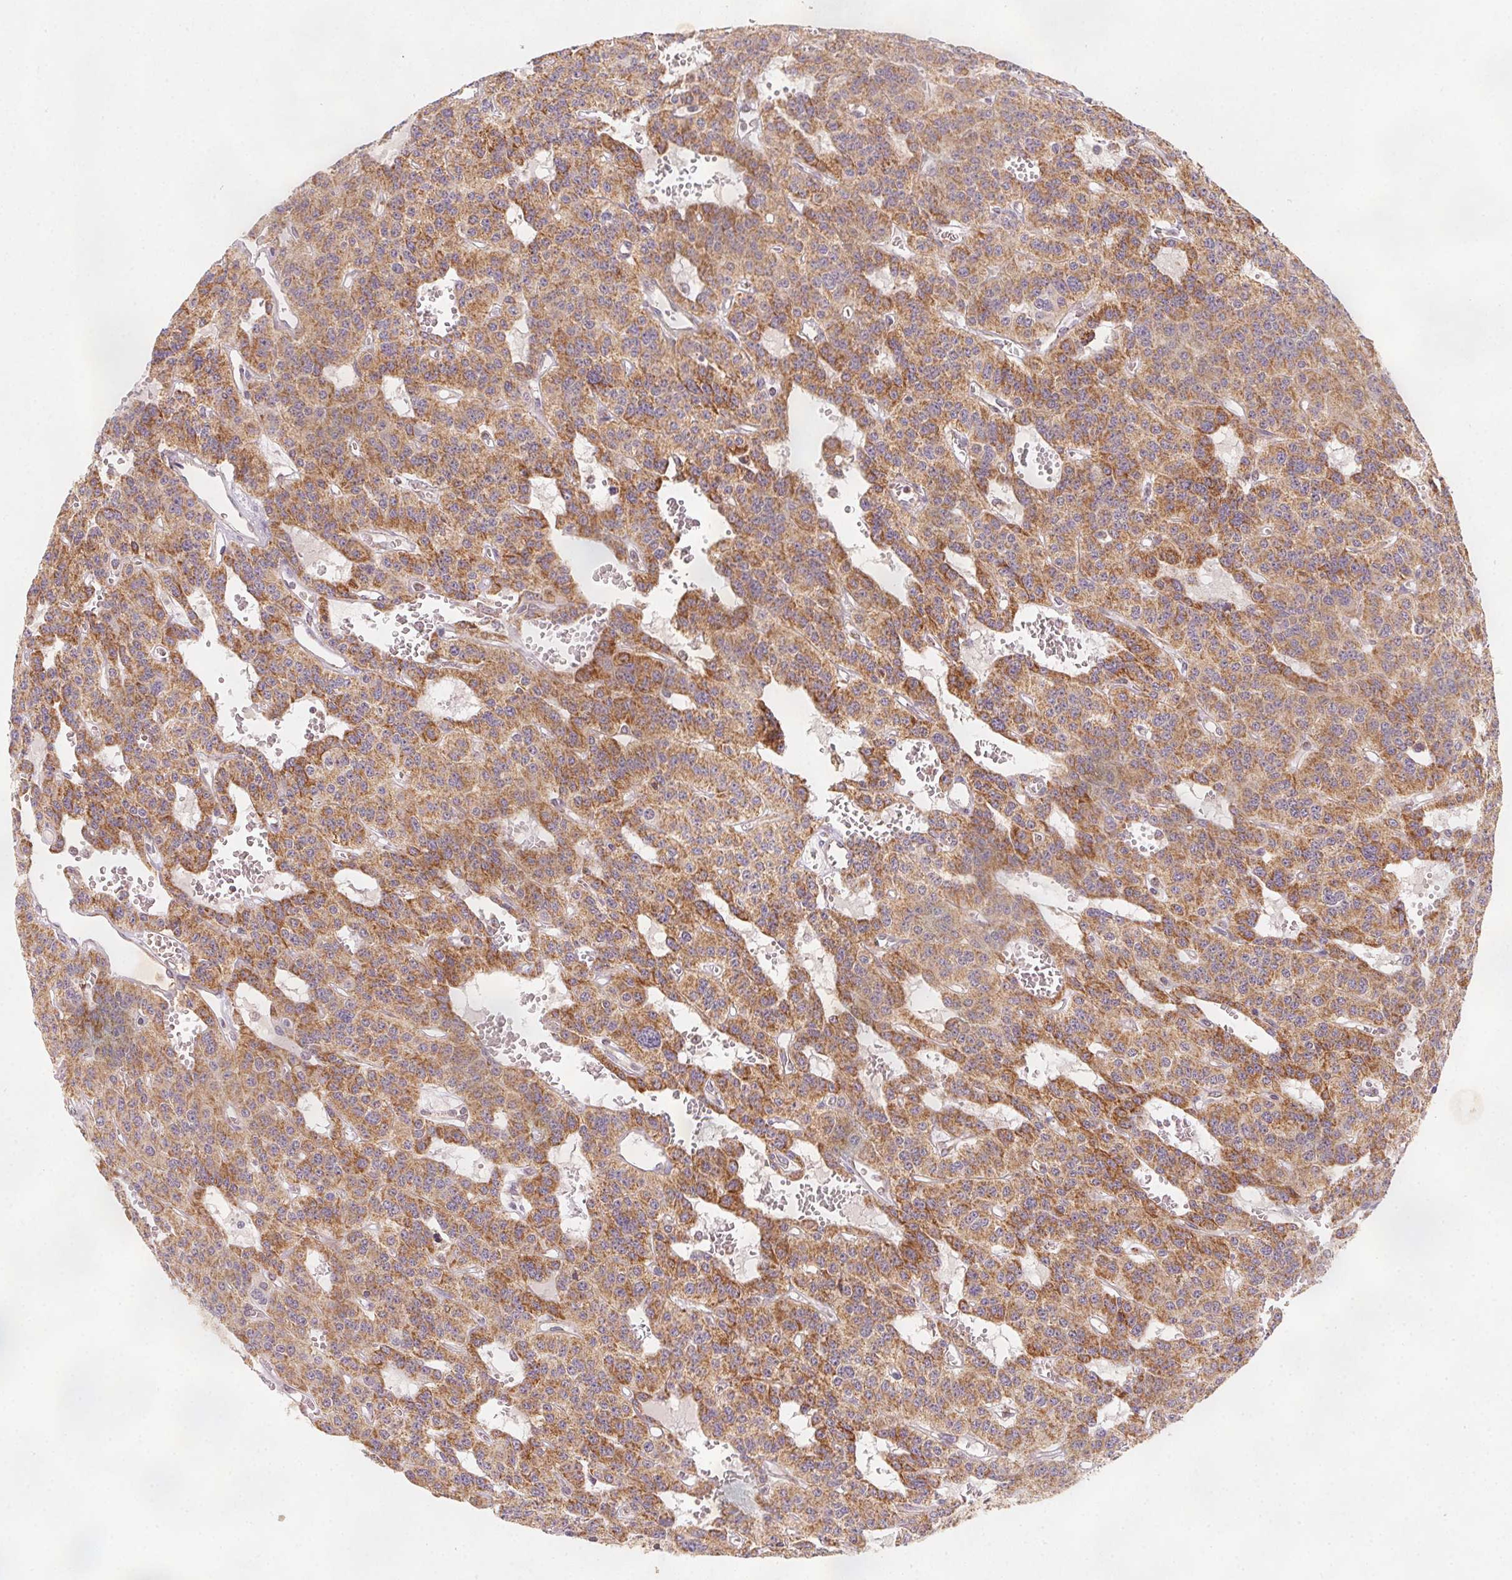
{"staining": {"intensity": "moderate", "quantity": ">75%", "location": "cytoplasmic/membranous"}, "tissue": "carcinoid", "cell_type": "Tumor cells", "image_type": "cancer", "snomed": [{"axis": "morphology", "description": "Carcinoid, malignant, NOS"}, {"axis": "topography", "description": "Lung"}], "caption": "Tumor cells reveal moderate cytoplasmic/membranous staining in approximately >75% of cells in carcinoid. The protein of interest is shown in brown color, while the nuclei are stained blue.", "gene": "NDUFS6", "patient": {"sex": "female", "age": 71}}